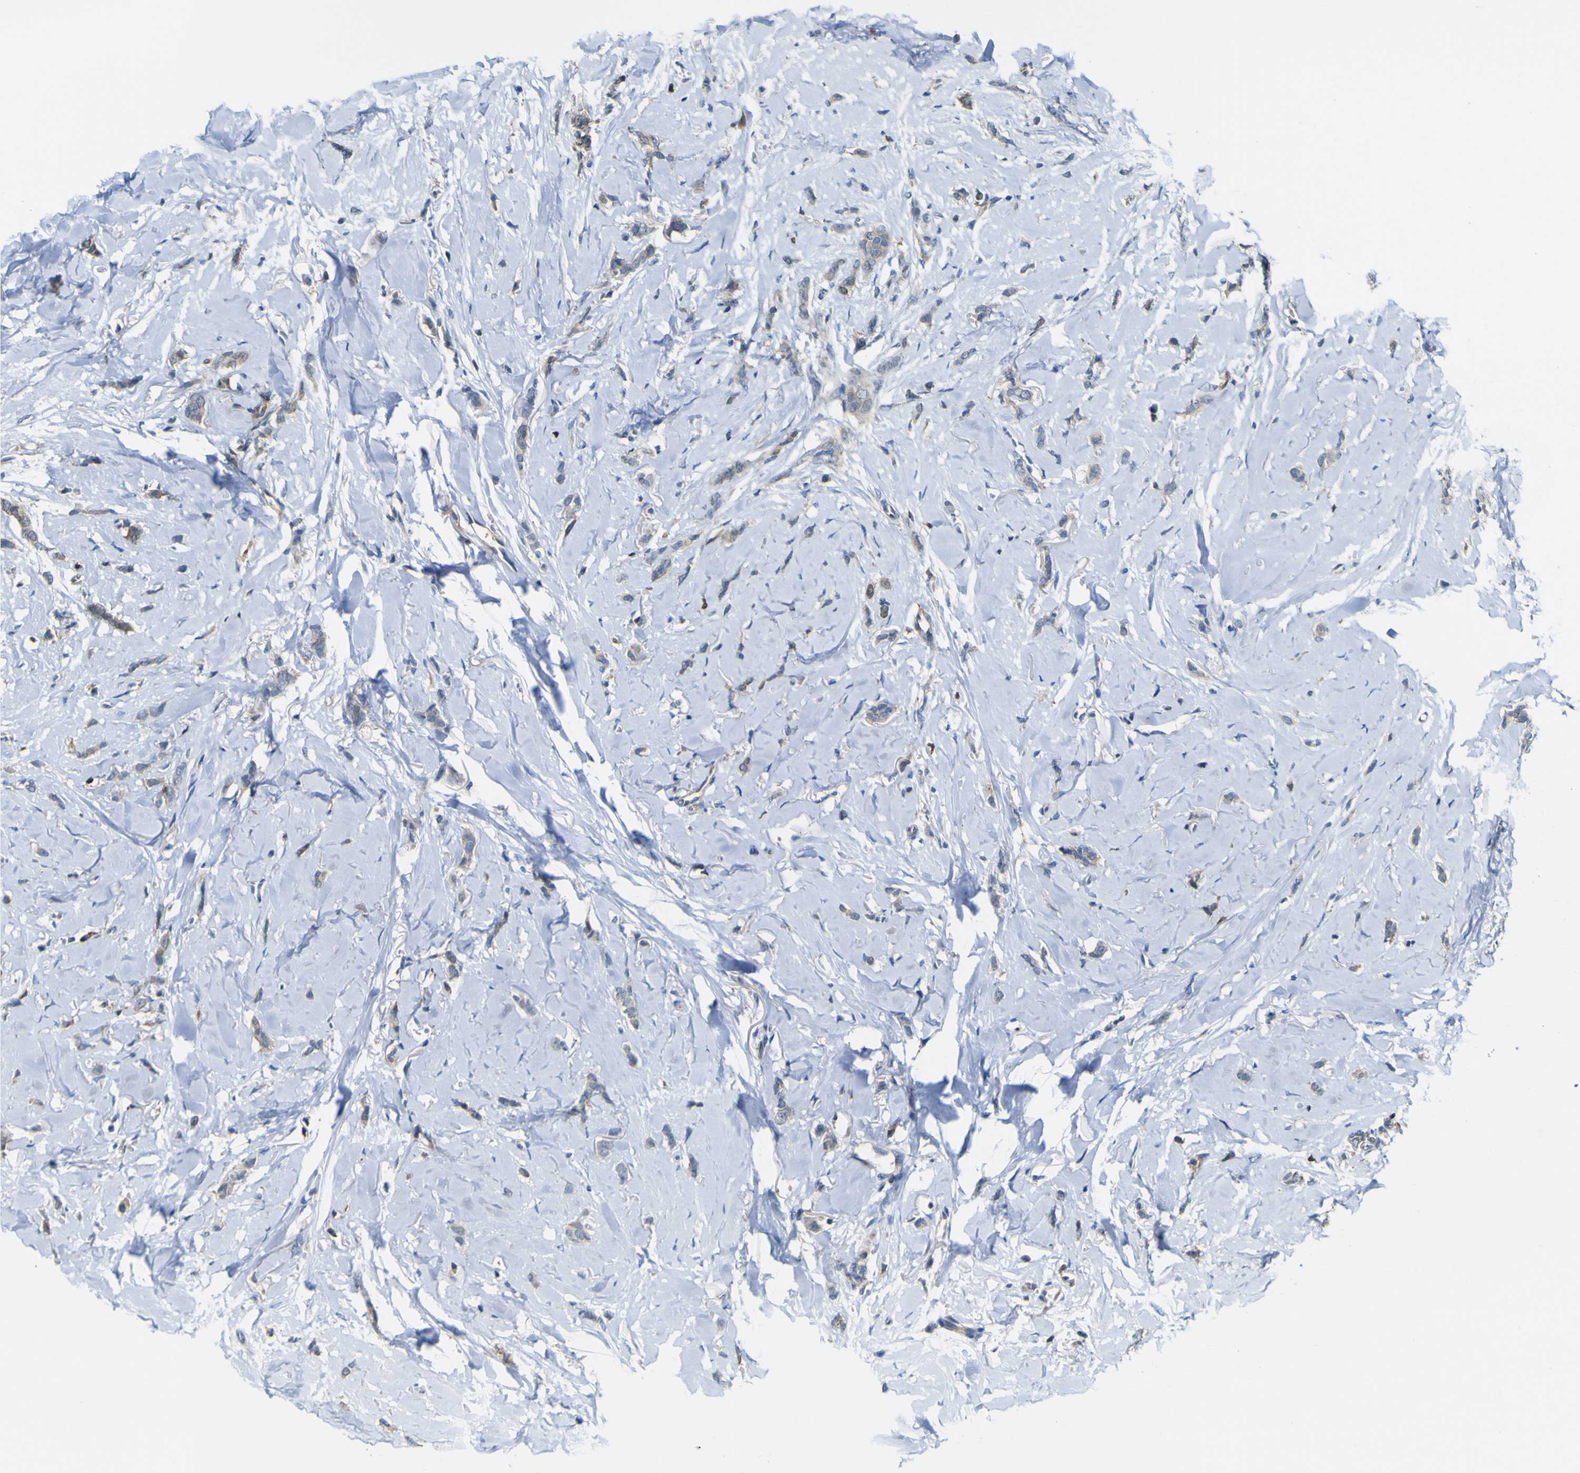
{"staining": {"intensity": "moderate", "quantity": ">75%", "location": "cytoplasmic/membranous"}, "tissue": "breast cancer", "cell_type": "Tumor cells", "image_type": "cancer", "snomed": [{"axis": "morphology", "description": "Lobular carcinoma"}, {"axis": "topography", "description": "Skin"}, {"axis": "topography", "description": "Breast"}], "caption": "This is a micrograph of immunohistochemistry staining of lobular carcinoma (breast), which shows moderate staining in the cytoplasmic/membranous of tumor cells.", "gene": "ABHD3", "patient": {"sex": "female", "age": 46}}